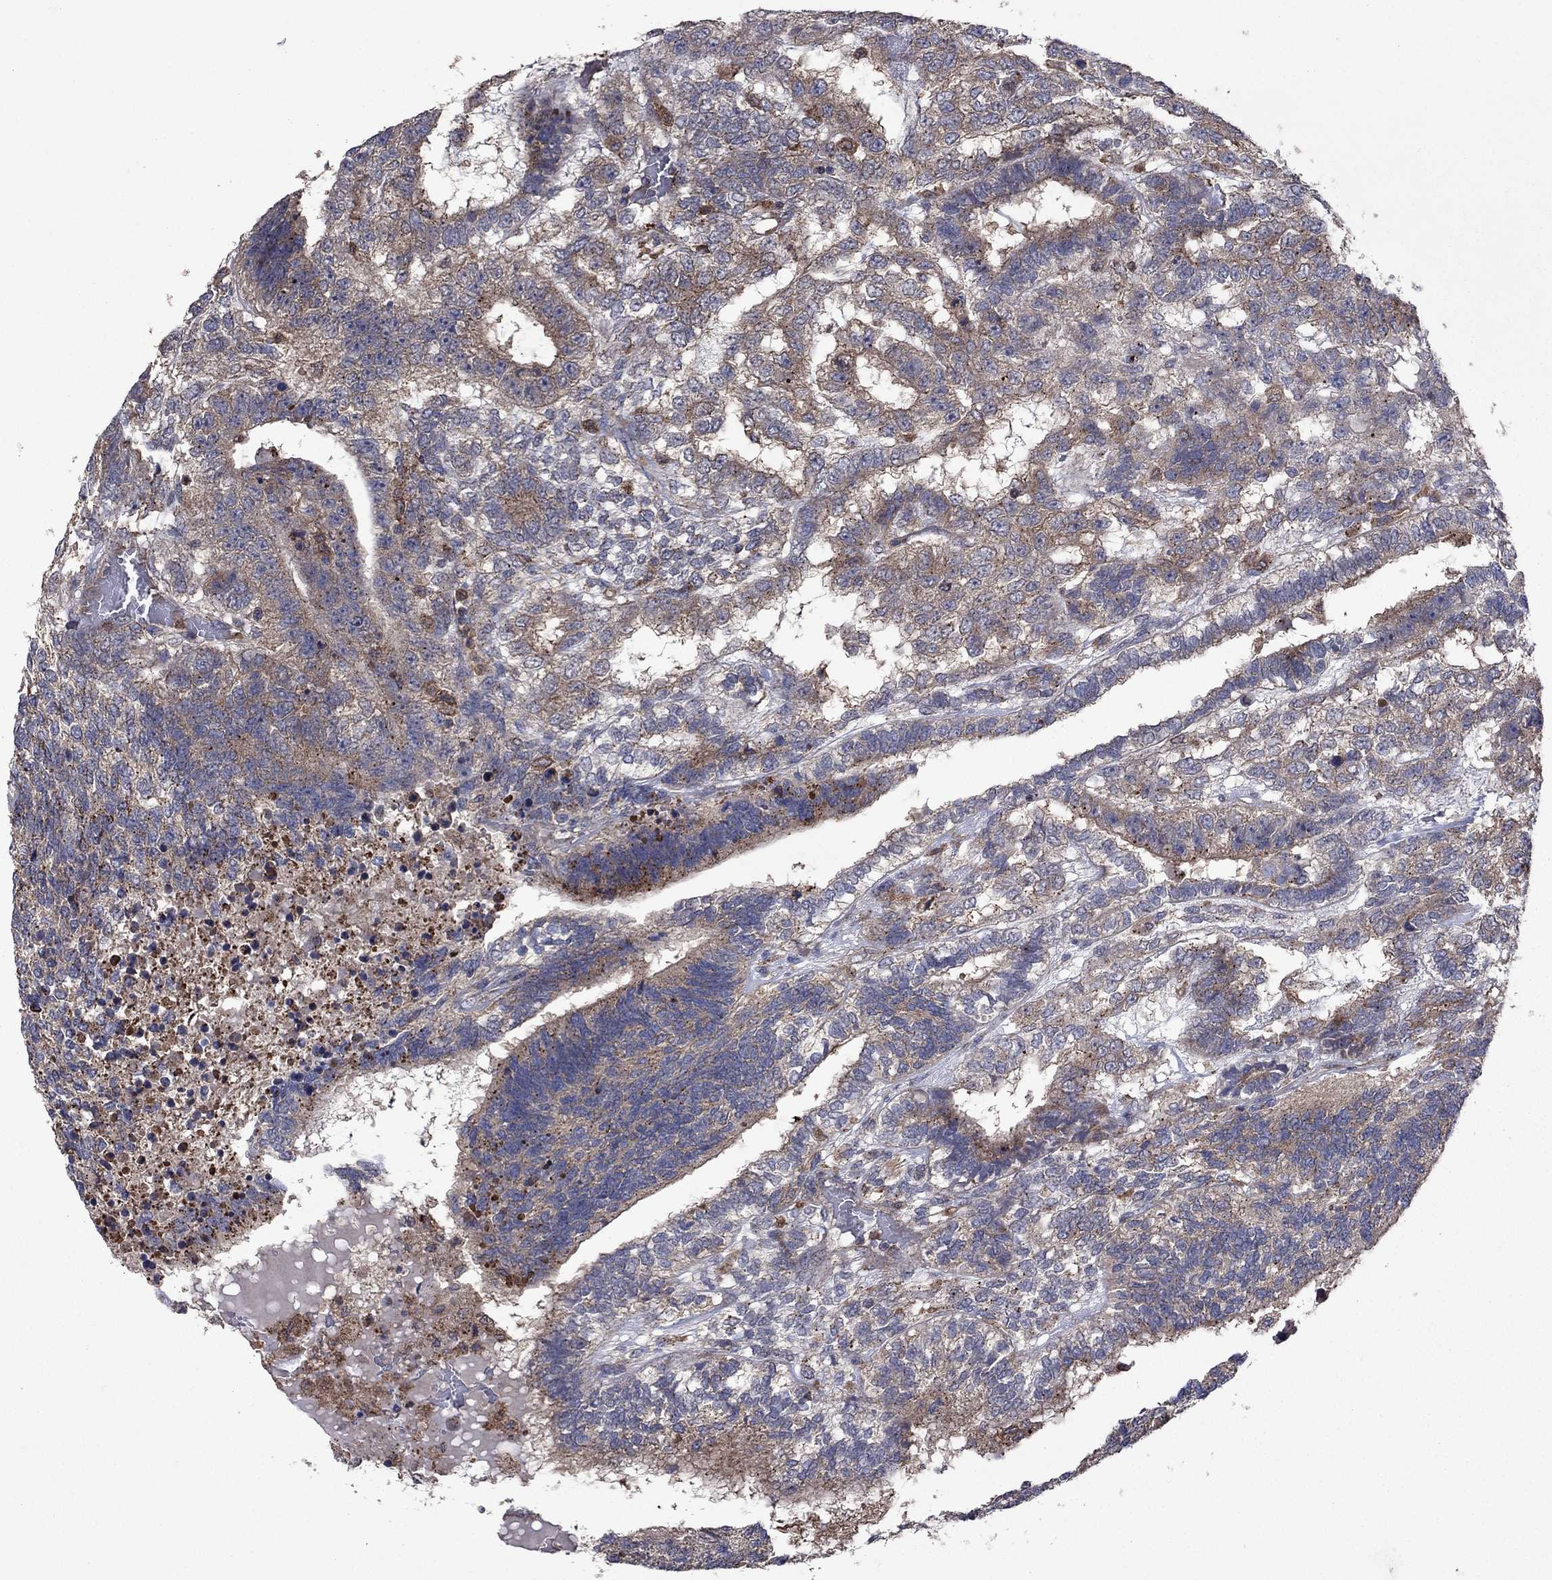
{"staining": {"intensity": "weak", "quantity": "25%-75%", "location": "cytoplasmic/membranous"}, "tissue": "testis cancer", "cell_type": "Tumor cells", "image_type": "cancer", "snomed": [{"axis": "morphology", "description": "Seminoma, NOS"}, {"axis": "morphology", "description": "Carcinoma, Embryonal, NOS"}, {"axis": "topography", "description": "Testis"}], "caption": "Immunohistochemical staining of seminoma (testis) reveals low levels of weak cytoplasmic/membranous staining in about 25%-75% of tumor cells.", "gene": "MEA1", "patient": {"sex": "male", "age": 41}}